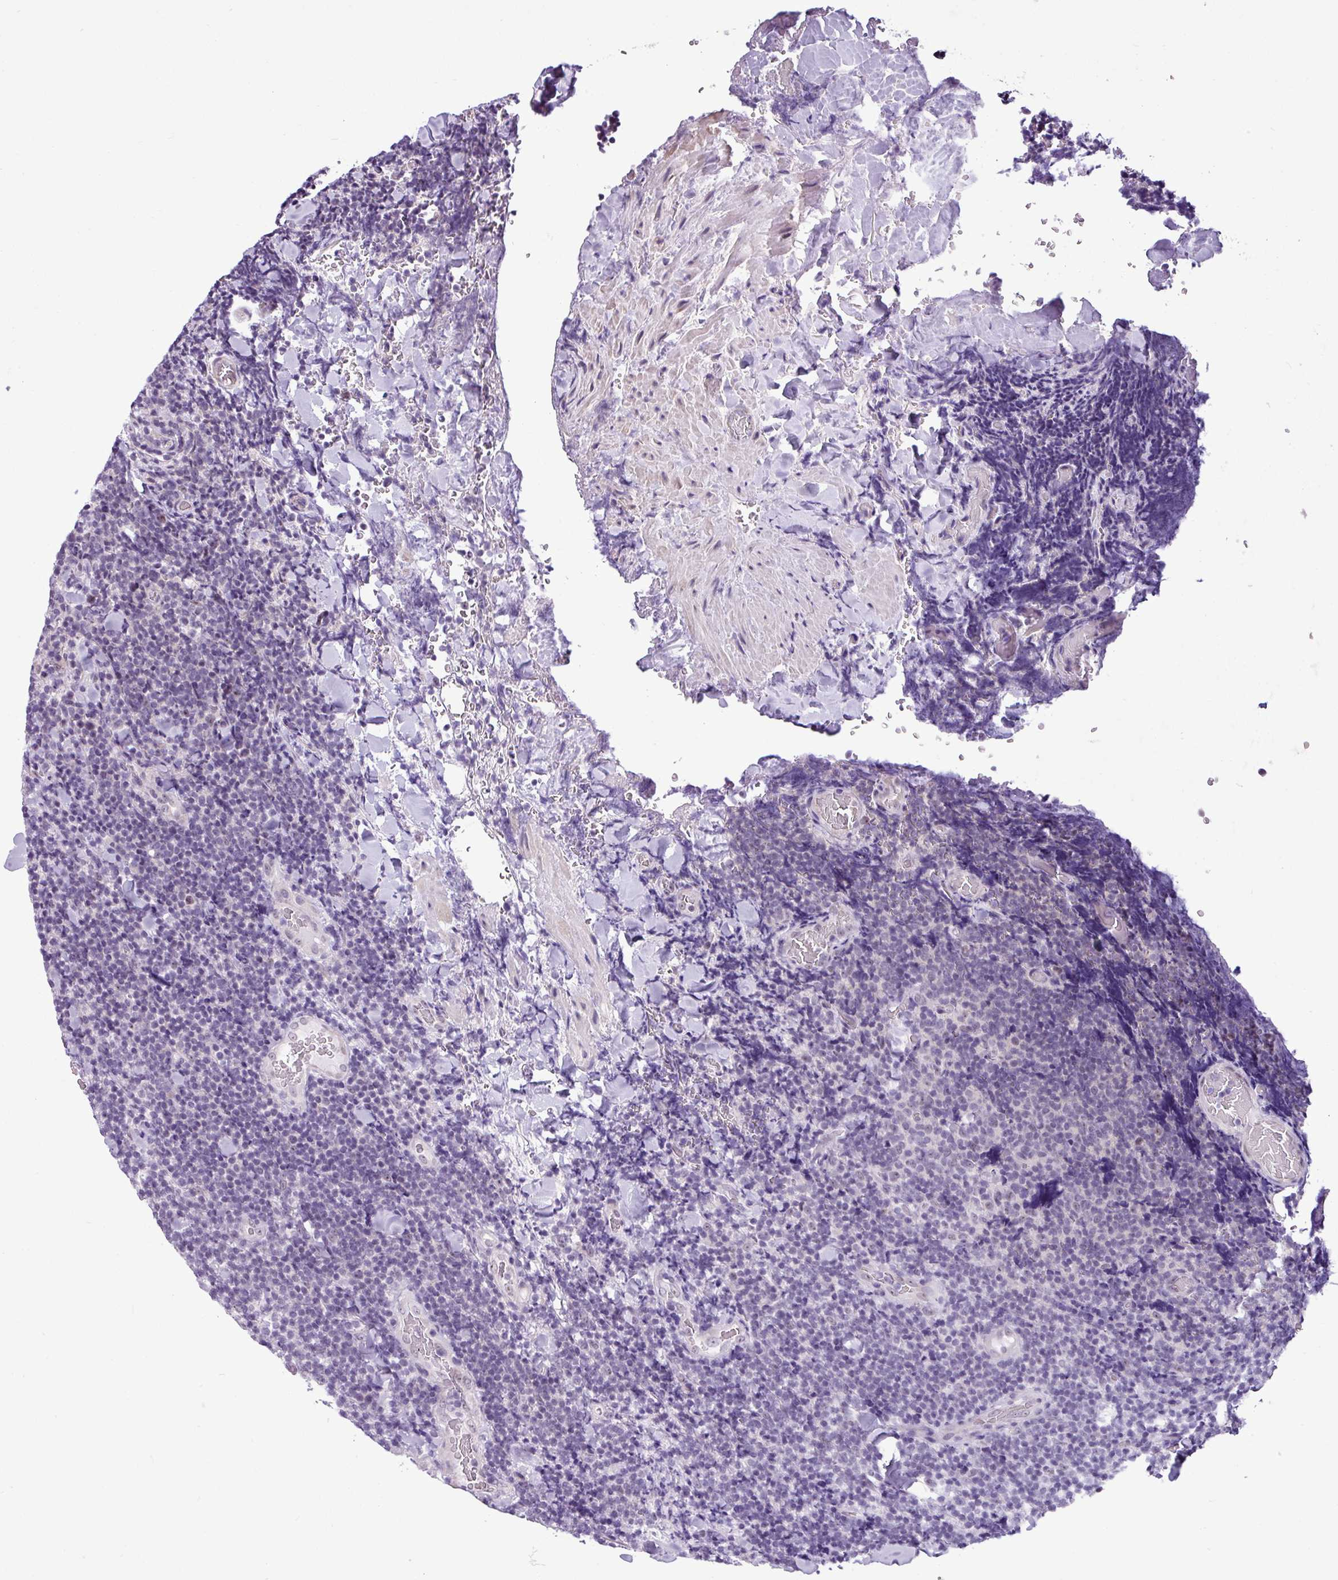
{"staining": {"intensity": "negative", "quantity": "none", "location": "none"}, "tissue": "lymphoma", "cell_type": "Tumor cells", "image_type": "cancer", "snomed": [{"axis": "morphology", "description": "Malignant lymphoma, non-Hodgkin's type, Low grade"}, {"axis": "topography", "description": "Lymph node"}], "caption": "Lymphoma was stained to show a protein in brown. There is no significant positivity in tumor cells. (Stains: DAB (3,3'-diaminobenzidine) immunohistochemistry (IHC) with hematoxylin counter stain, Microscopy: brightfield microscopy at high magnification).", "gene": "UTP18", "patient": {"sex": "male", "age": 66}}